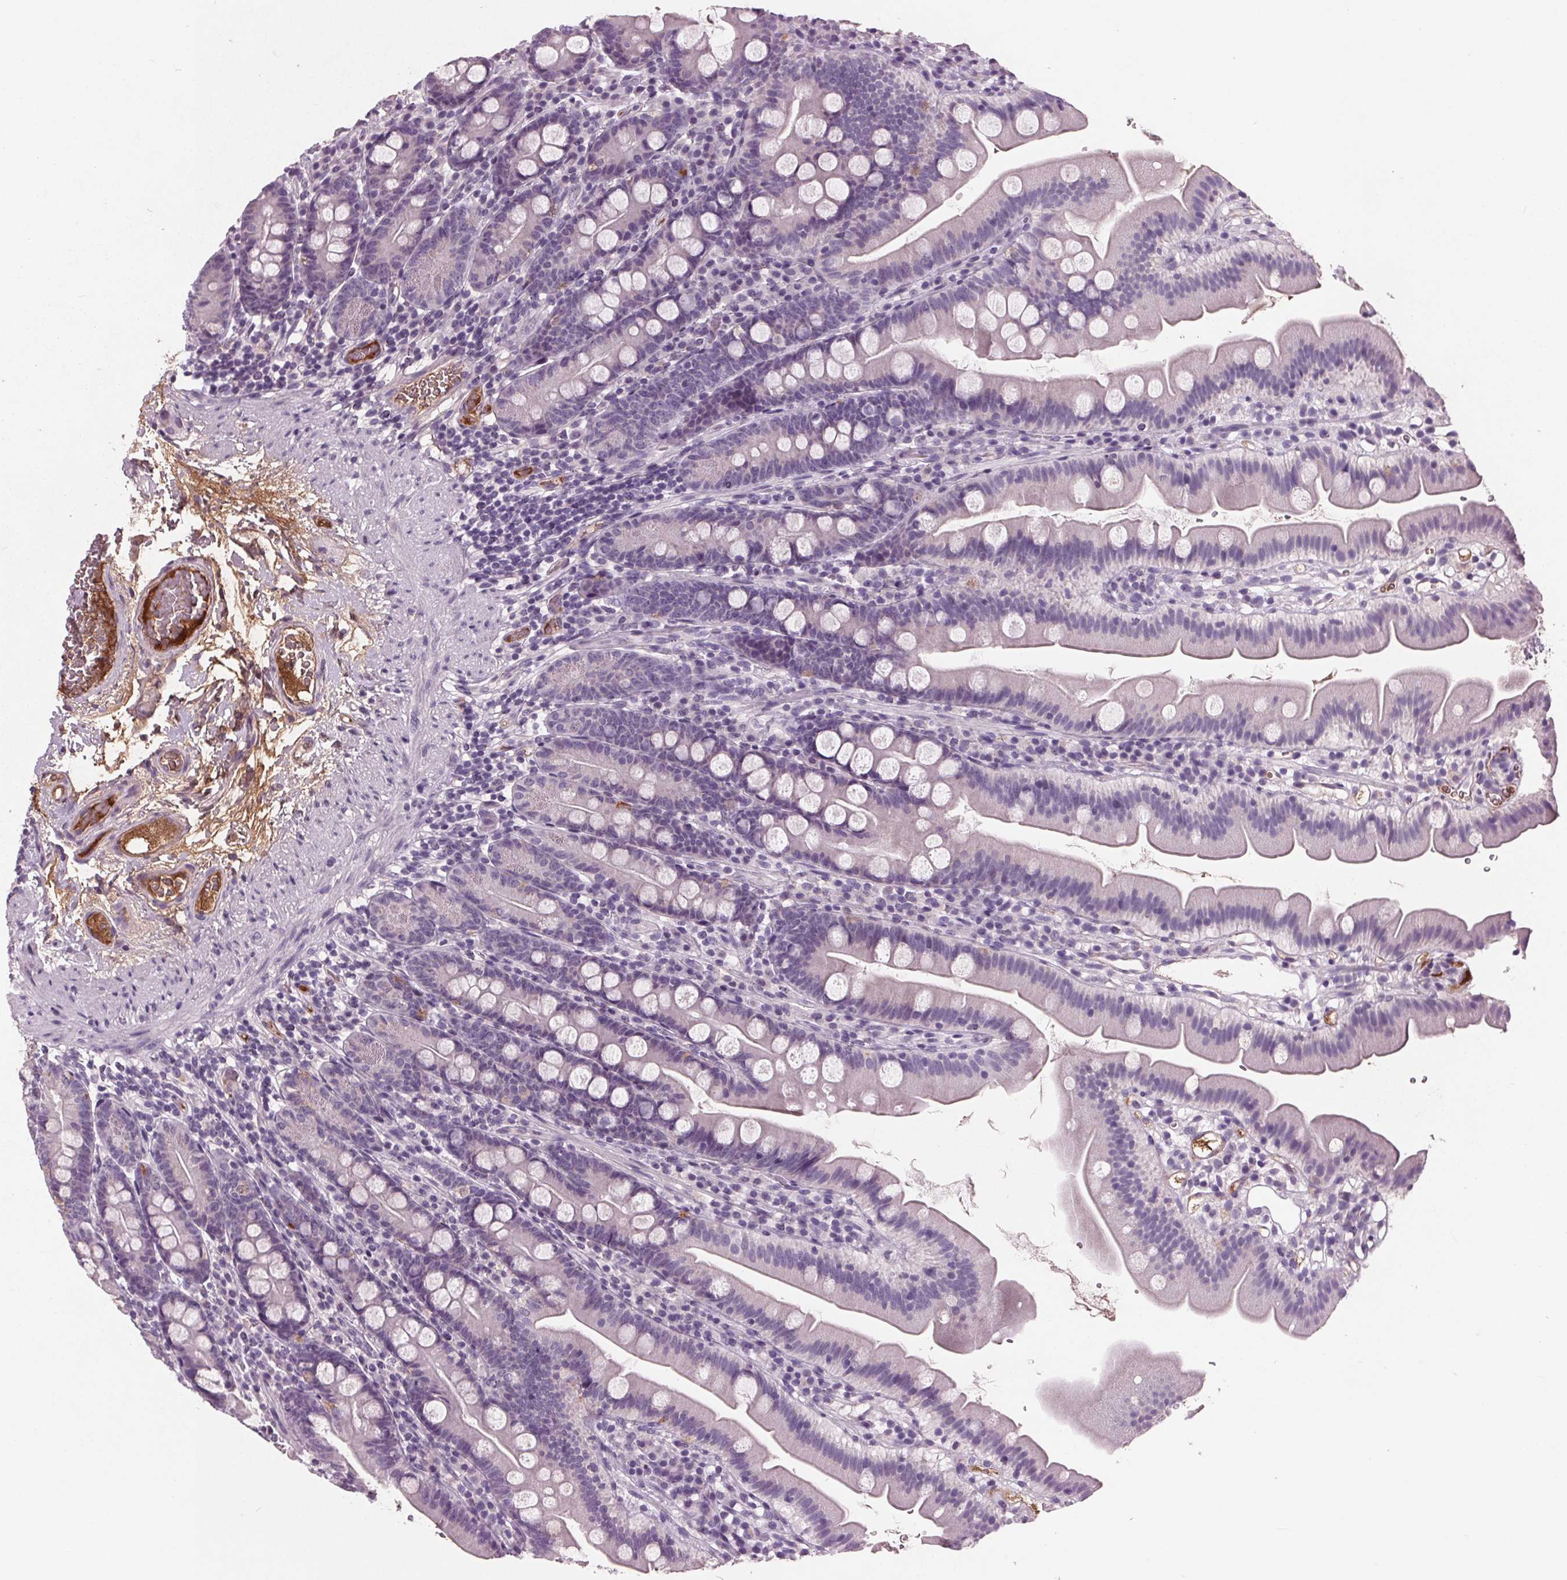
{"staining": {"intensity": "negative", "quantity": "none", "location": "none"}, "tissue": "duodenum", "cell_type": "Glandular cells", "image_type": "normal", "snomed": [{"axis": "morphology", "description": "Normal tissue, NOS"}, {"axis": "topography", "description": "Duodenum"}], "caption": "Duodenum was stained to show a protein in brown. There is no significant staining in glandular cells. The staining was performed using DAB to visualize the protein expression in brown, while the nuclei were stained in blue with hematoxylin (Magnification: 20x).", "gene": "C6", "patient": {"sex": "female", "age": 67}}